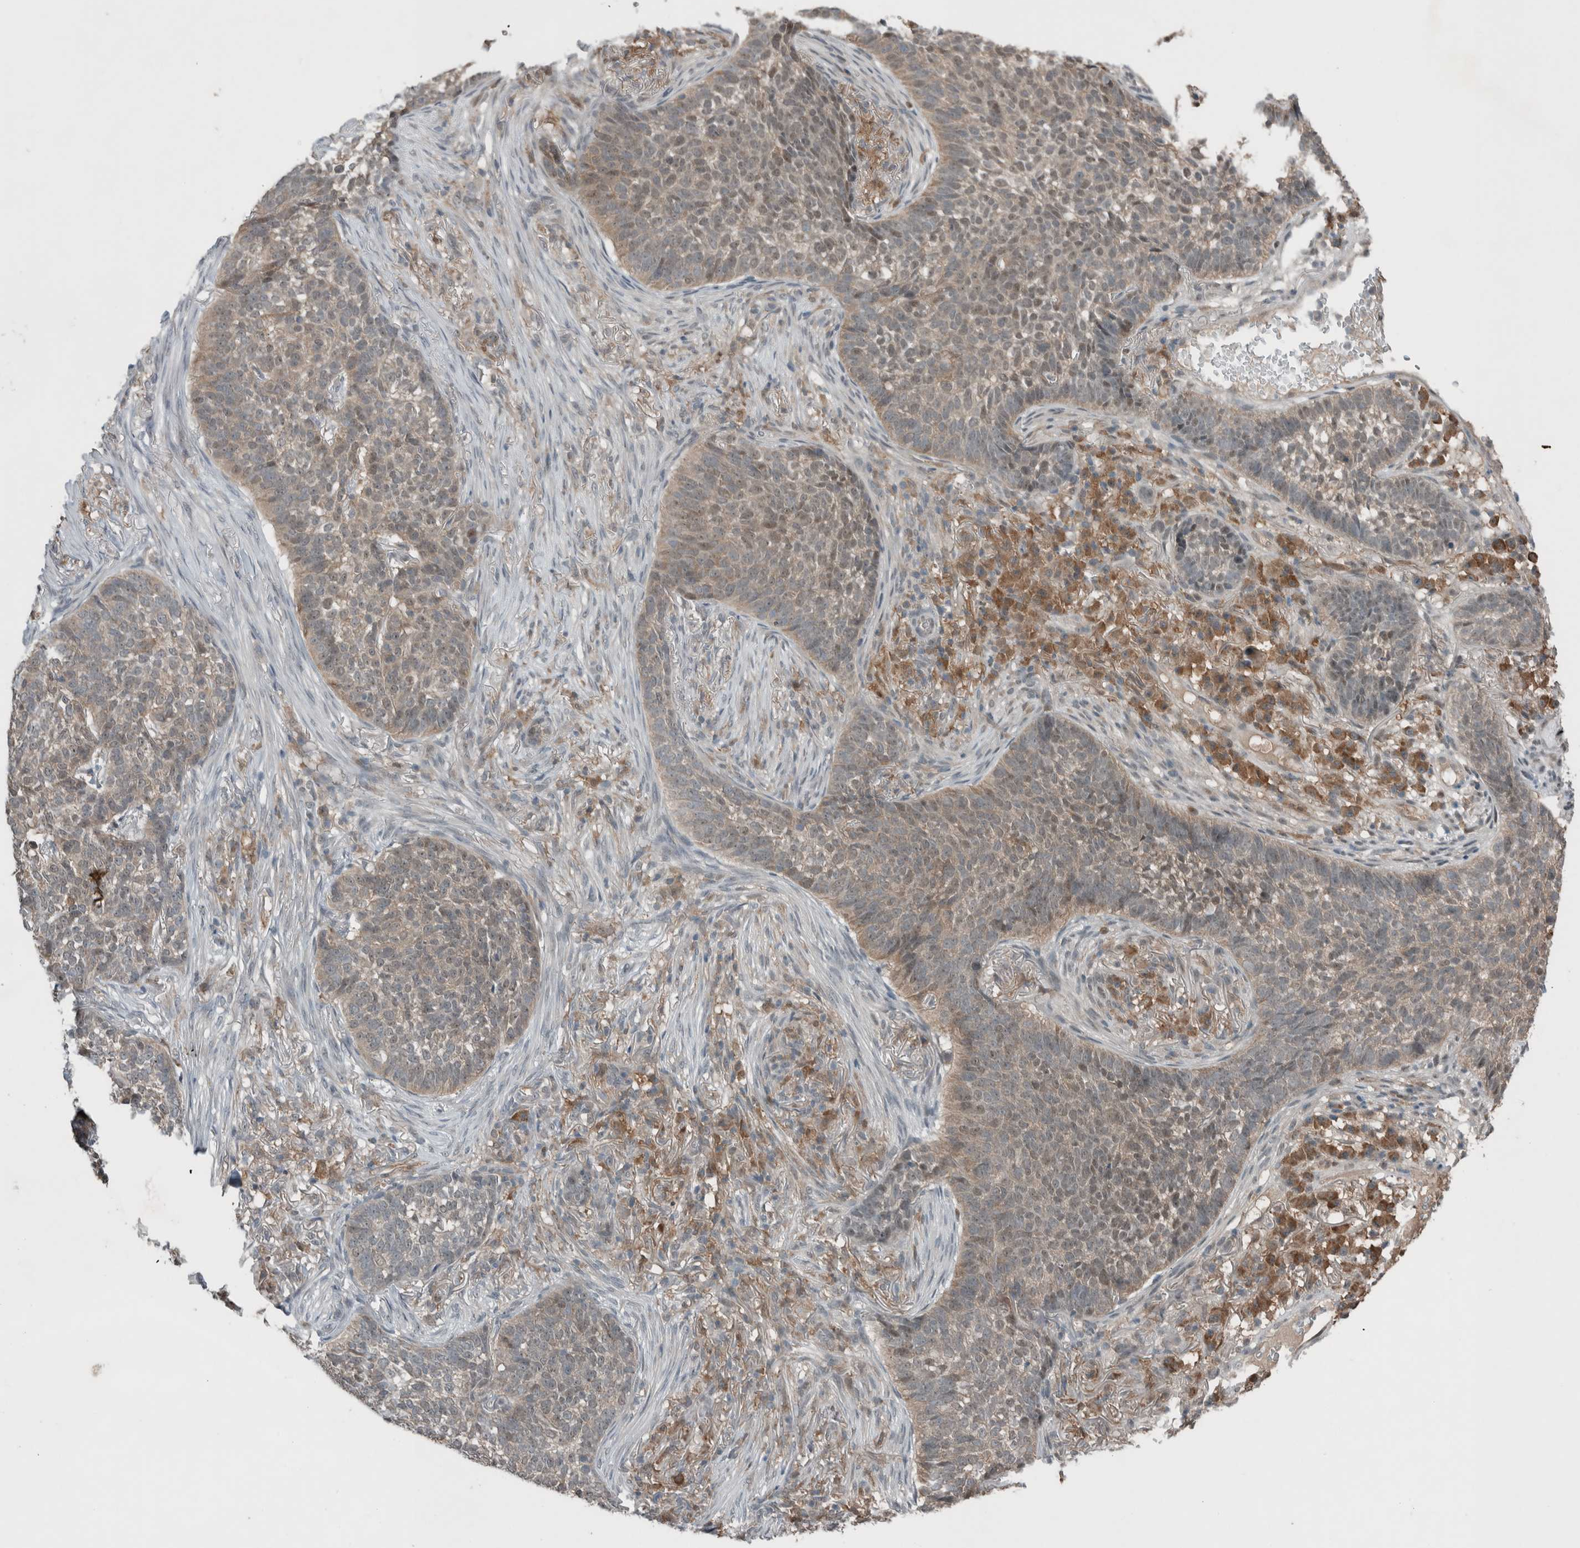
{"staining": {"intensity": "weak", "quantity": "25%-75%", "location": "cytoplasmic/membranous,nuclear"}, "tissue": "skin cancer", "cell_type": "Tumor cells", "image_type": "cancer", "snomed": [{"axis": "morphology", "description": "Basal cell carcinoma"}, {"axis": "topography", "description": "Skin"}], "caption": "IHC of human skin cancer shows low levels of weak cytoplasmic/membranous and nuclear positivity in approximately 25%-75% of tumor cells.", "gene": "RALGDS", "patient": {"sex": "male", "age": 85}}